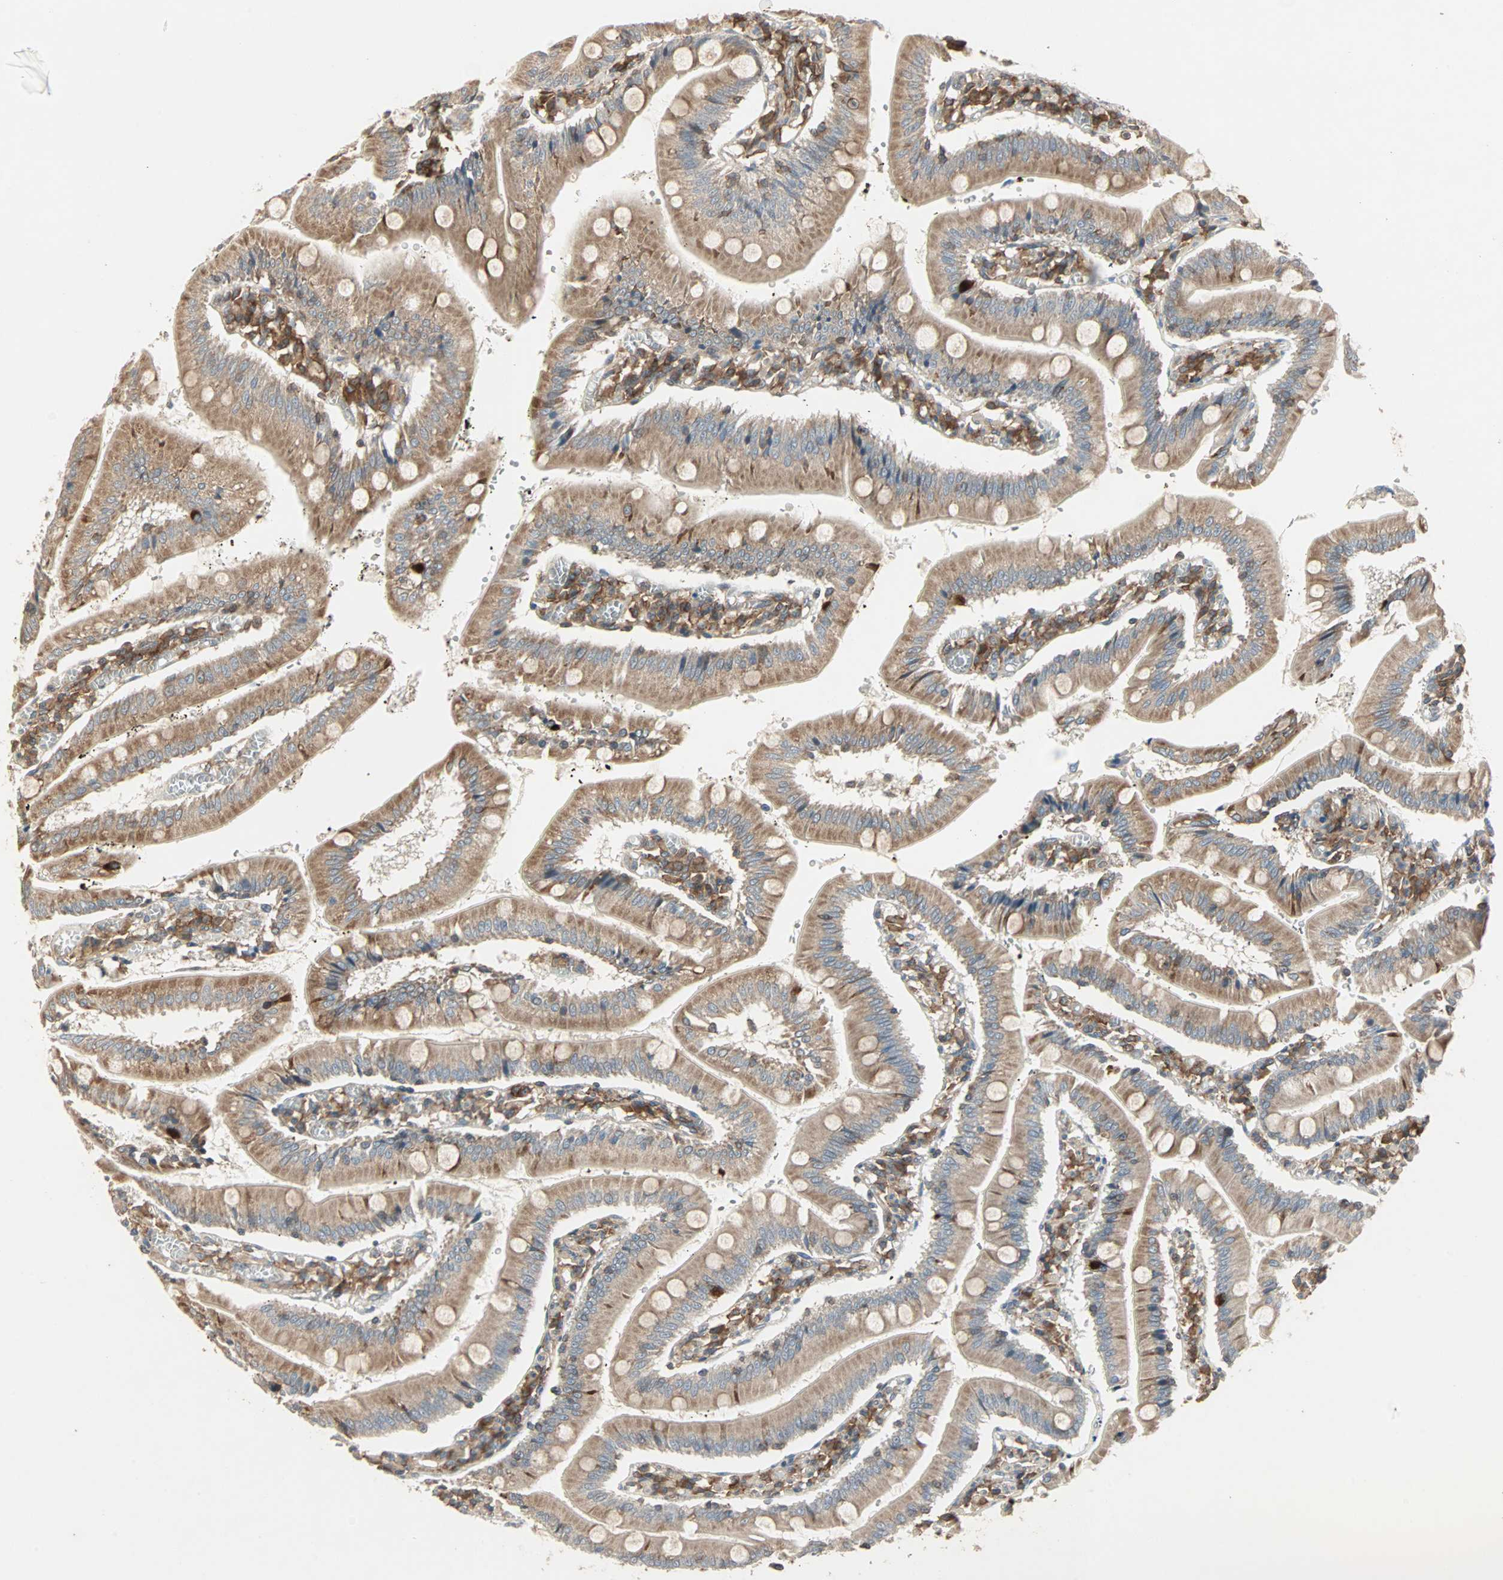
{"staining": {"intensity": "strong", "quantity": ">75%", "location": "cytoplasmic/membranous"}, "tissue": "small intestine", "cell_type": "Glandular cells", "image_type": "normal", "snomed": [{"axis": "morphology", "description": "Normal tissue, NOS"}, {"axis": "topography", "description": "Small intestine"}], "caption": "Glandular cells display high levels of strong cytoplasmic/membranous positivity in about >75% of cells in unremarkable human small intestine.", "gene": "GNAI2", "patient": {"sex": "male", "age": 71}}